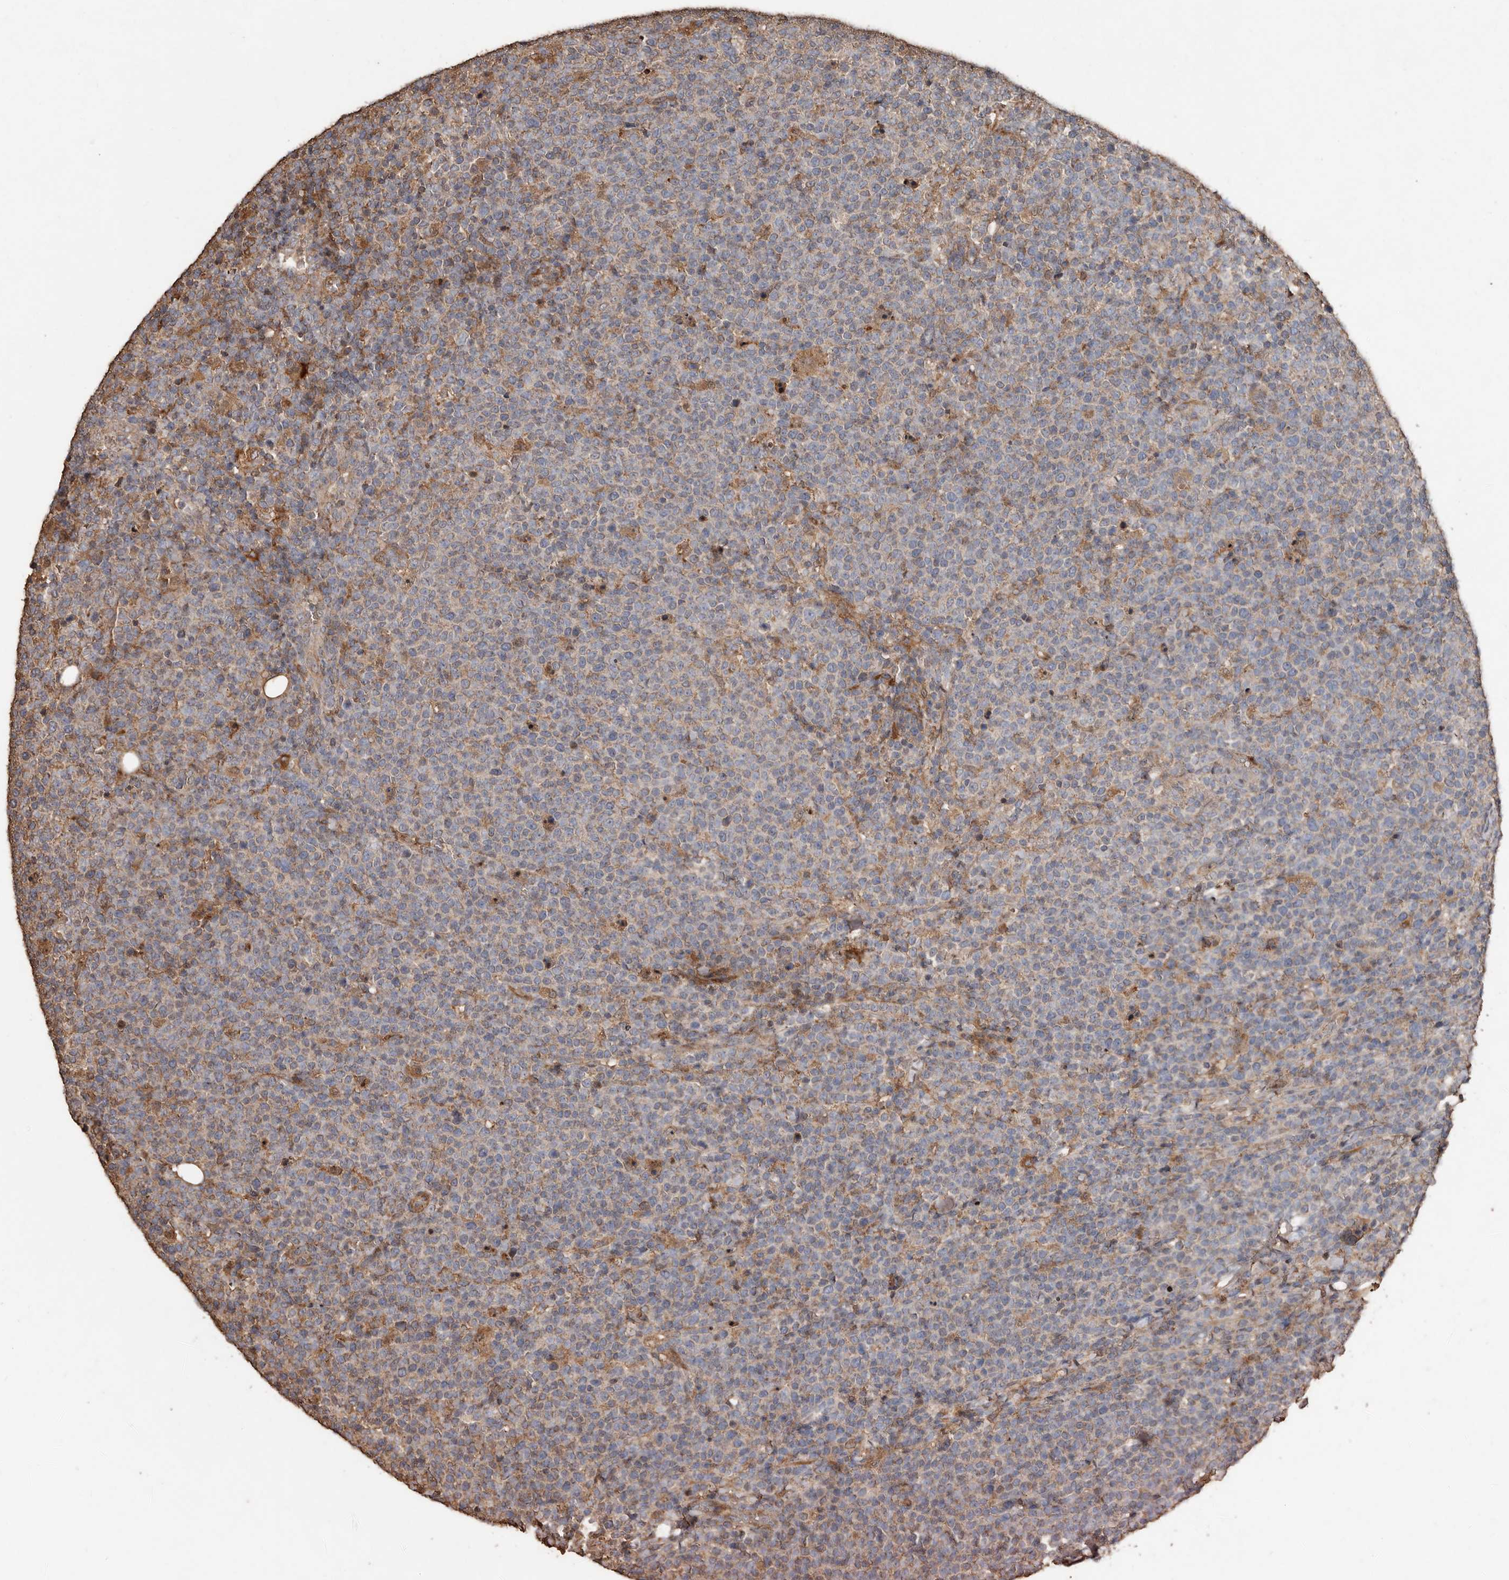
{"staining": {"intensity": "weak", "quantity": "<25%", "location": "cytoplasmic/membranous"}, "tissue": "lymphoma", "cell_type": "Tumor cells", "image_type": "cancer", "snomed": [{"axis": "morphology", "description": "Malignant lymphoma, non-Hodgkin's type, High grade"}, {"axis": "topography", "description": "Lymph node"}], "caption": "A high-resolution micrograph shows IHC staining of malignant lymphoma, non-Hodgkin's type (high-grade), which shows no significant expression in tumor cells.", "gene": "RANBP17", "patient": {"sex": "male", "age": 61}}